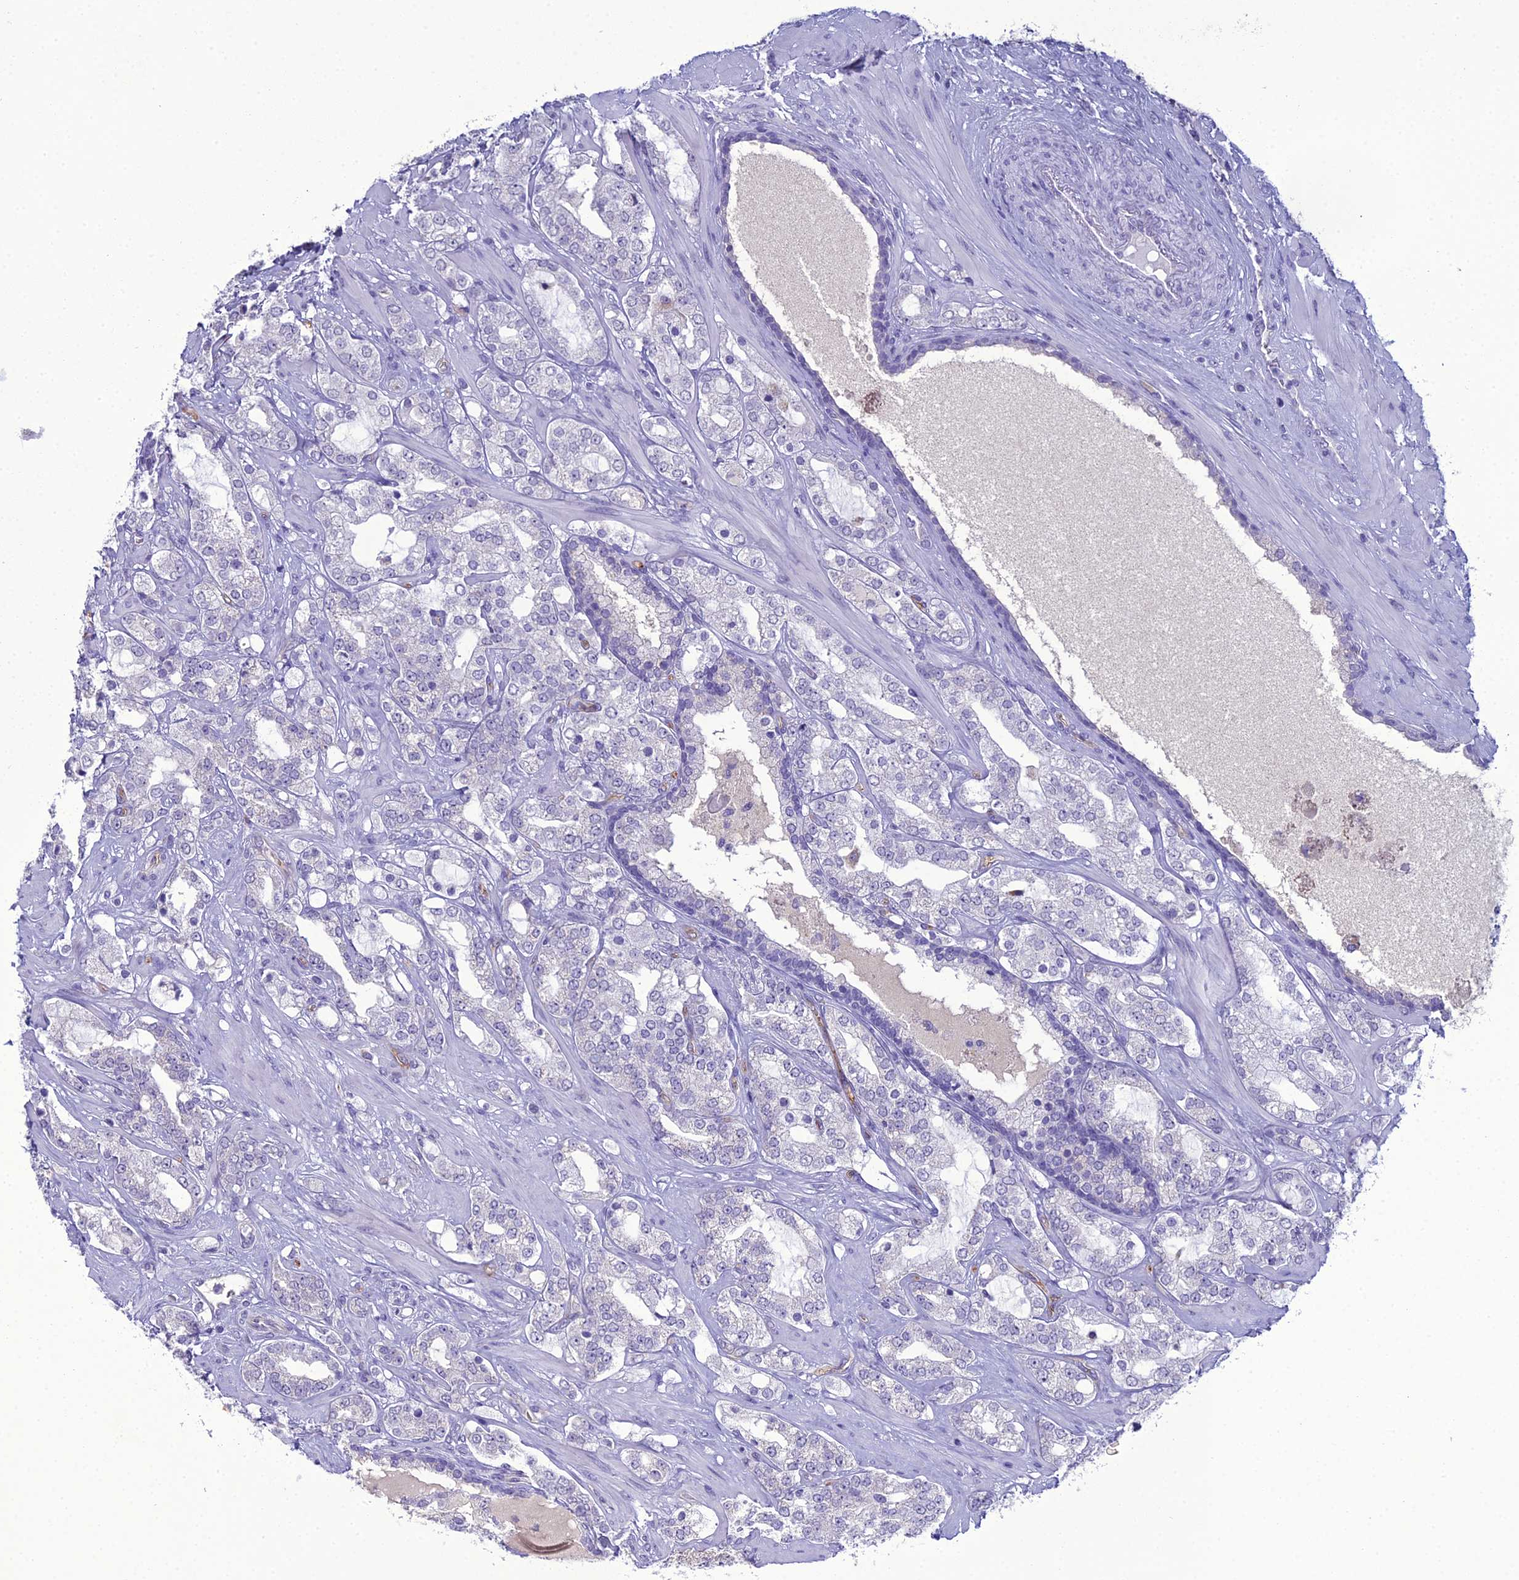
{"staining": {"intensity": "negative", "quantity": "none", "location": "none"}, "tissue": "prostate cancer", "cell_type": "Tumor cells", "image_type": "cancer", "snomed": [{"axis": "morphology", "description": "Adenocarcinoma, High grade"}, {"axis": "topography", "description": "Prostate"}], "caption": "An image of human prostate adenocarcinoma (high-grade) is negative for staining in tumor cells.", "gene": "ACE", "patient": {"sex": "male", "age": 64}}